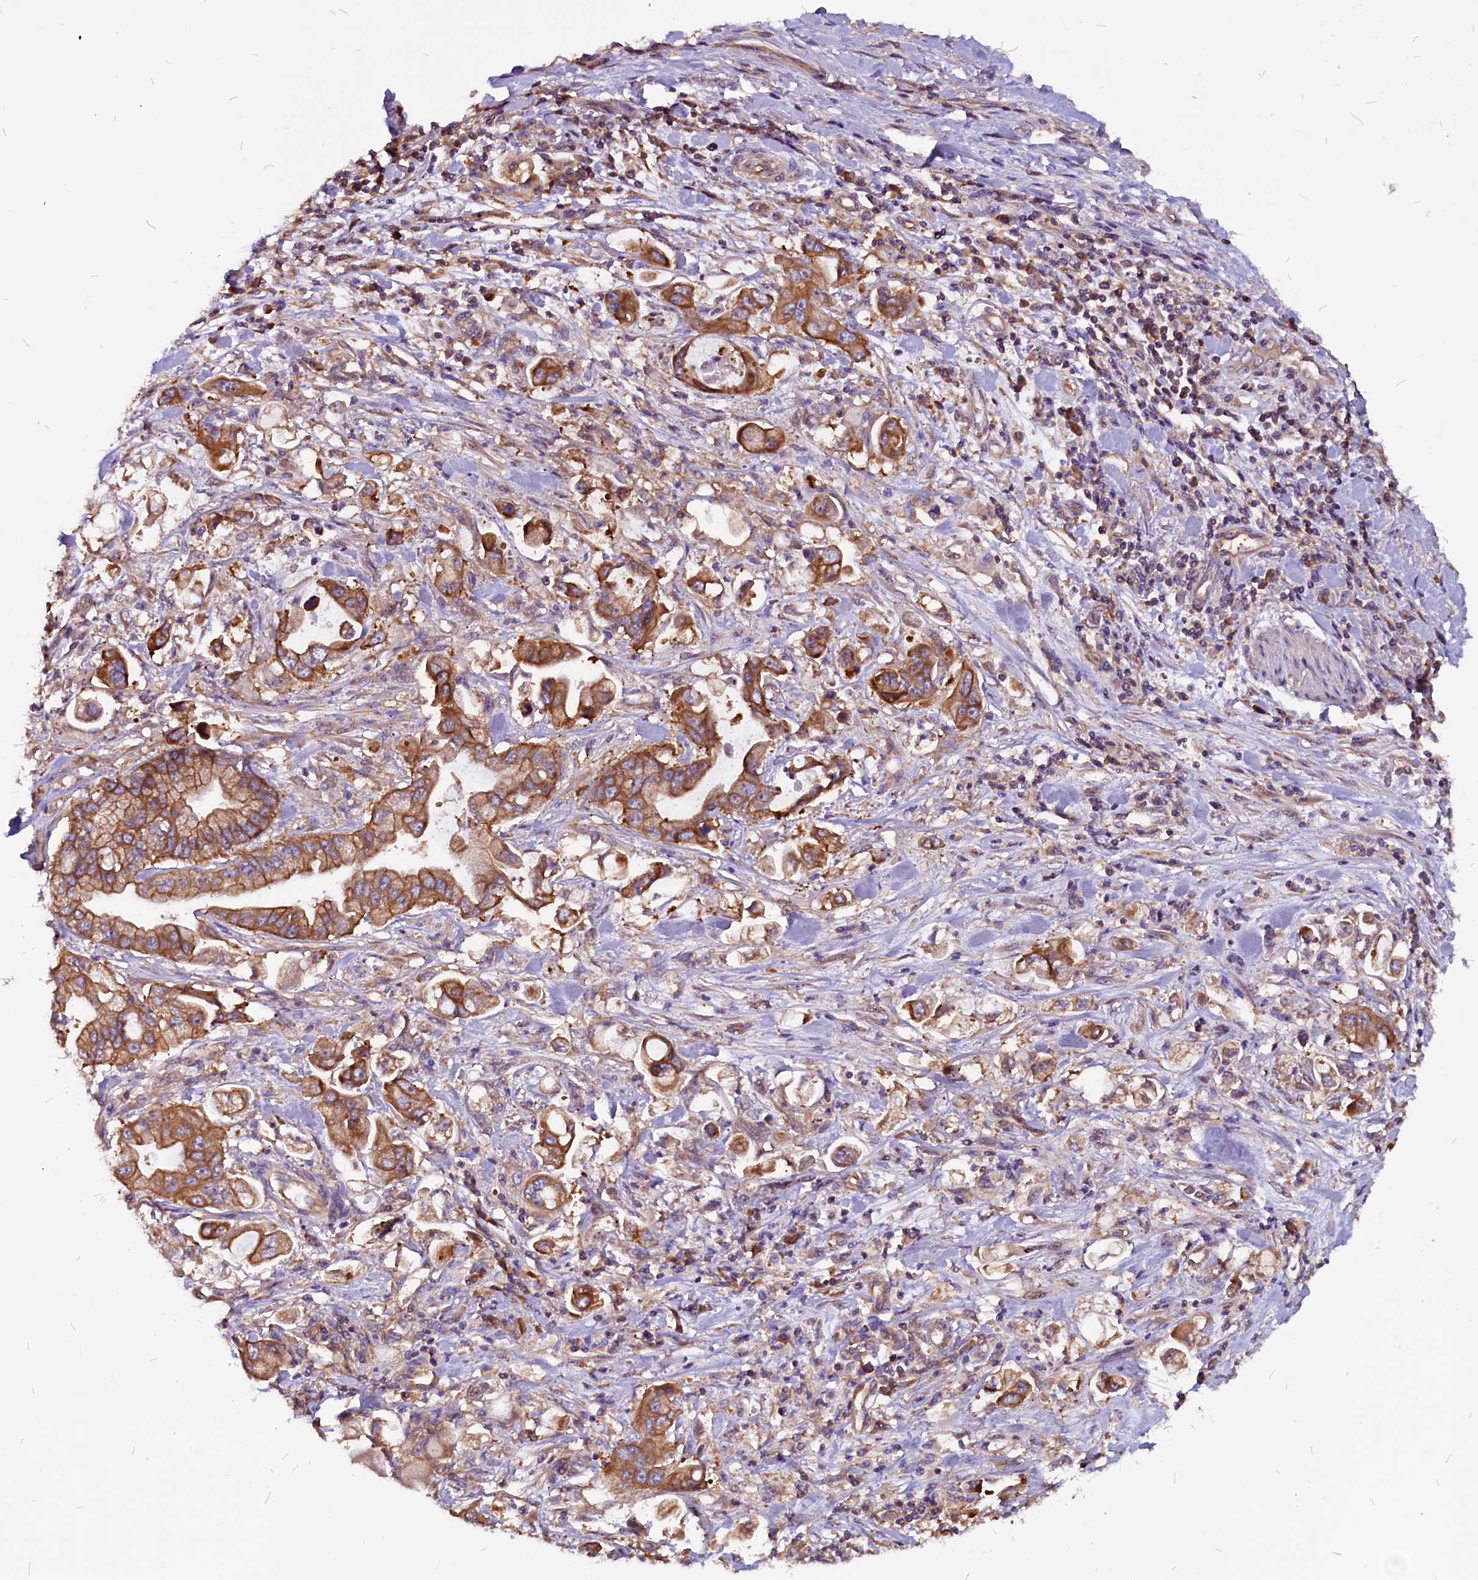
{"staining": {"intensity": "moderate", "quantity": ">75%", "location": "cytoplasmic/membranous"}, "tissue": "stomach cancer", "cell_type": "Tumor cells", "image_type": "cancer", "snomed": [{"axis": "morphology", "description": "Adenocarcinoma, NOS"}, {"axis": "topography", "description": "Stomach"}], "caption": "Protein positivity by IHC shows moderate cytoplasmic/membranous expression in about >75% of tumor cells in stomach adenocarcinoma.", "gene": "EIF3G", "patient": {"sex": "male", "age": 62}}